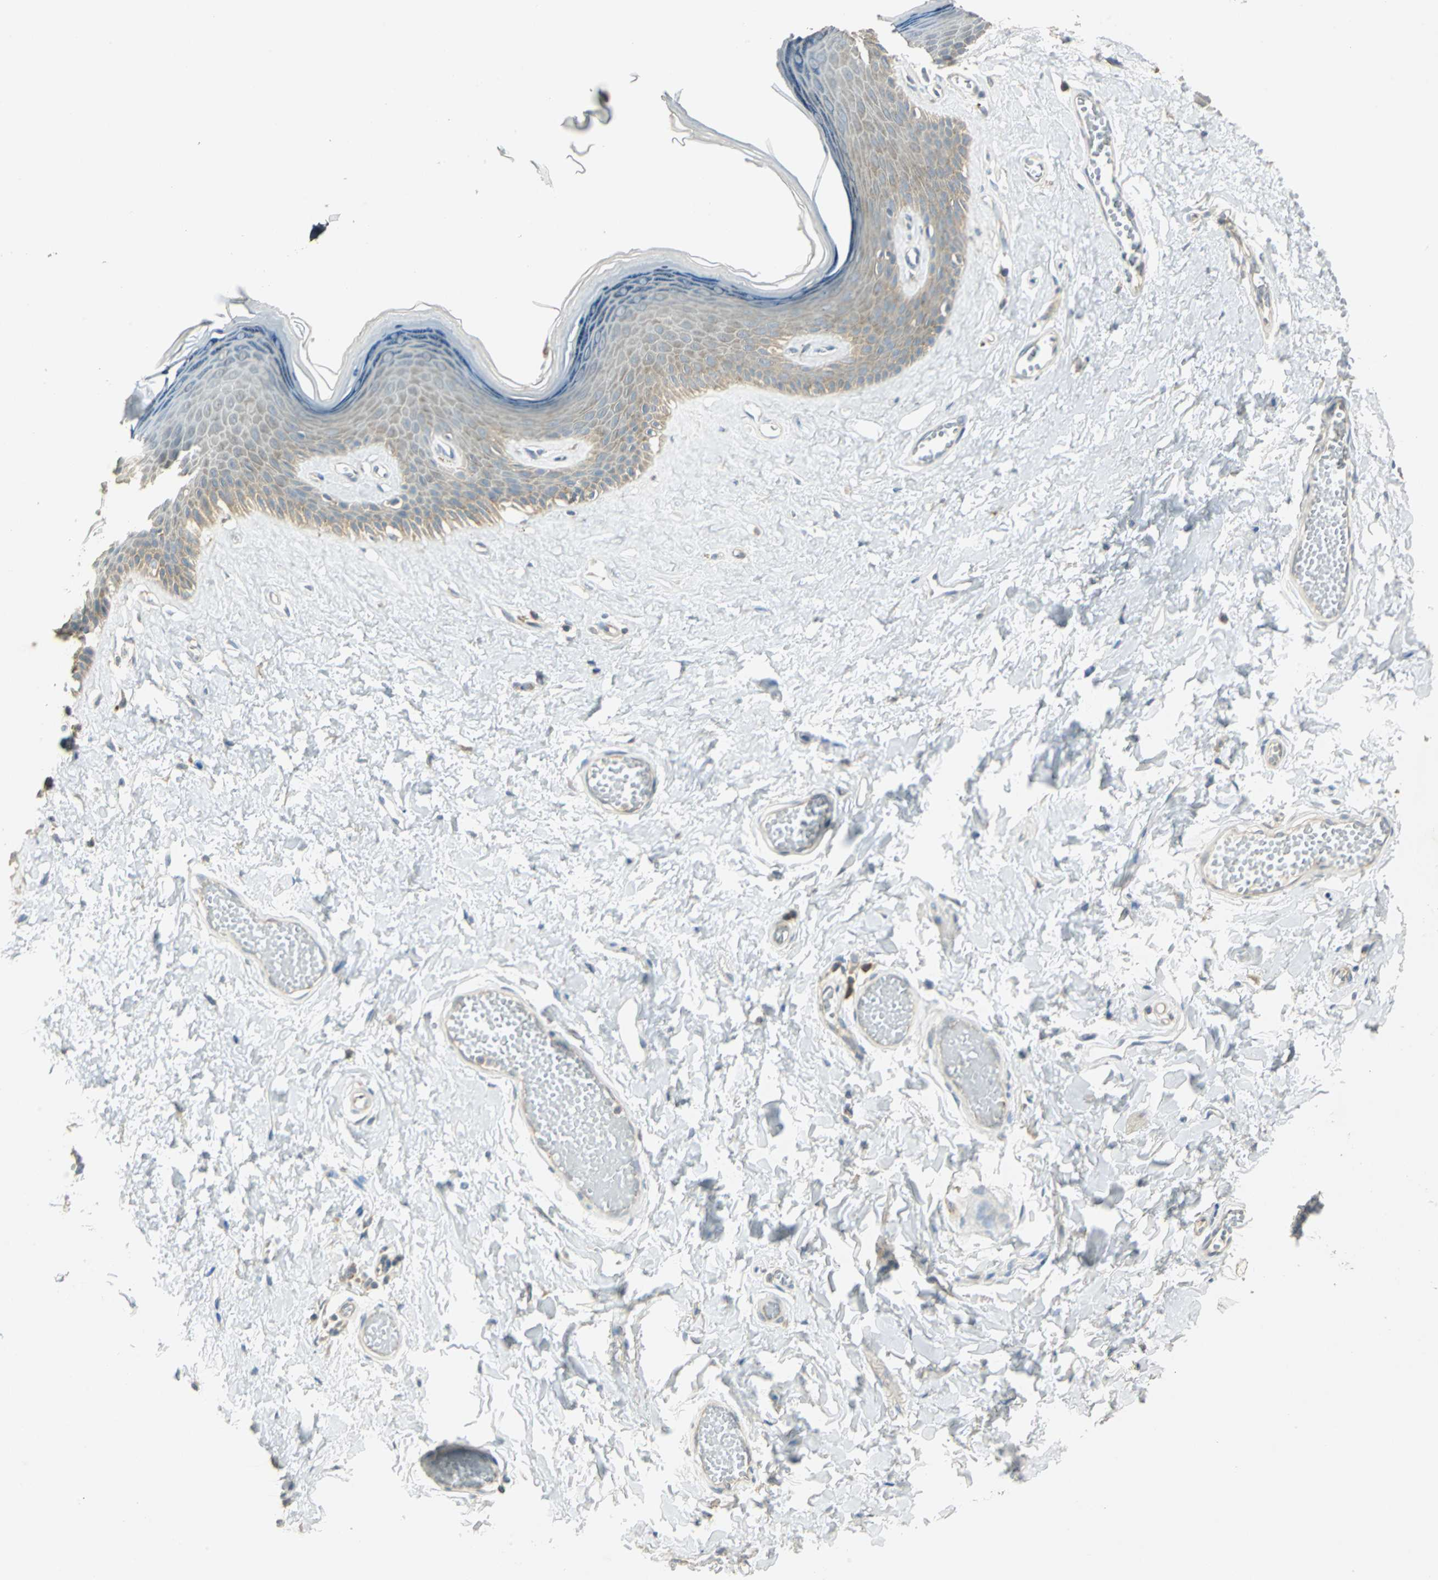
{"staining": {"intensity": "moderate", "quantity": ">75%", "location": "cytoplasmic/membranous"}, "tissue": "skin", "cell_type": "Epidermal cells", "image_type": "normal", "snomed": [{"axis": "morphology", "description": "Normal tissue, NOS"}, {"axis": "morphology", "description": "Inflammation, NOS"}, {"axis": "topography", "description": "Vulva"}], "caption": "This is a micrograph of immunohistochemistry (IHC) staining of unremarkable skin, which shows moderate positivity in the cytoplasmic/membranous of epidermal cells.", "gene": "SHC2", "patient": {"sex": "female", "age": 84}}